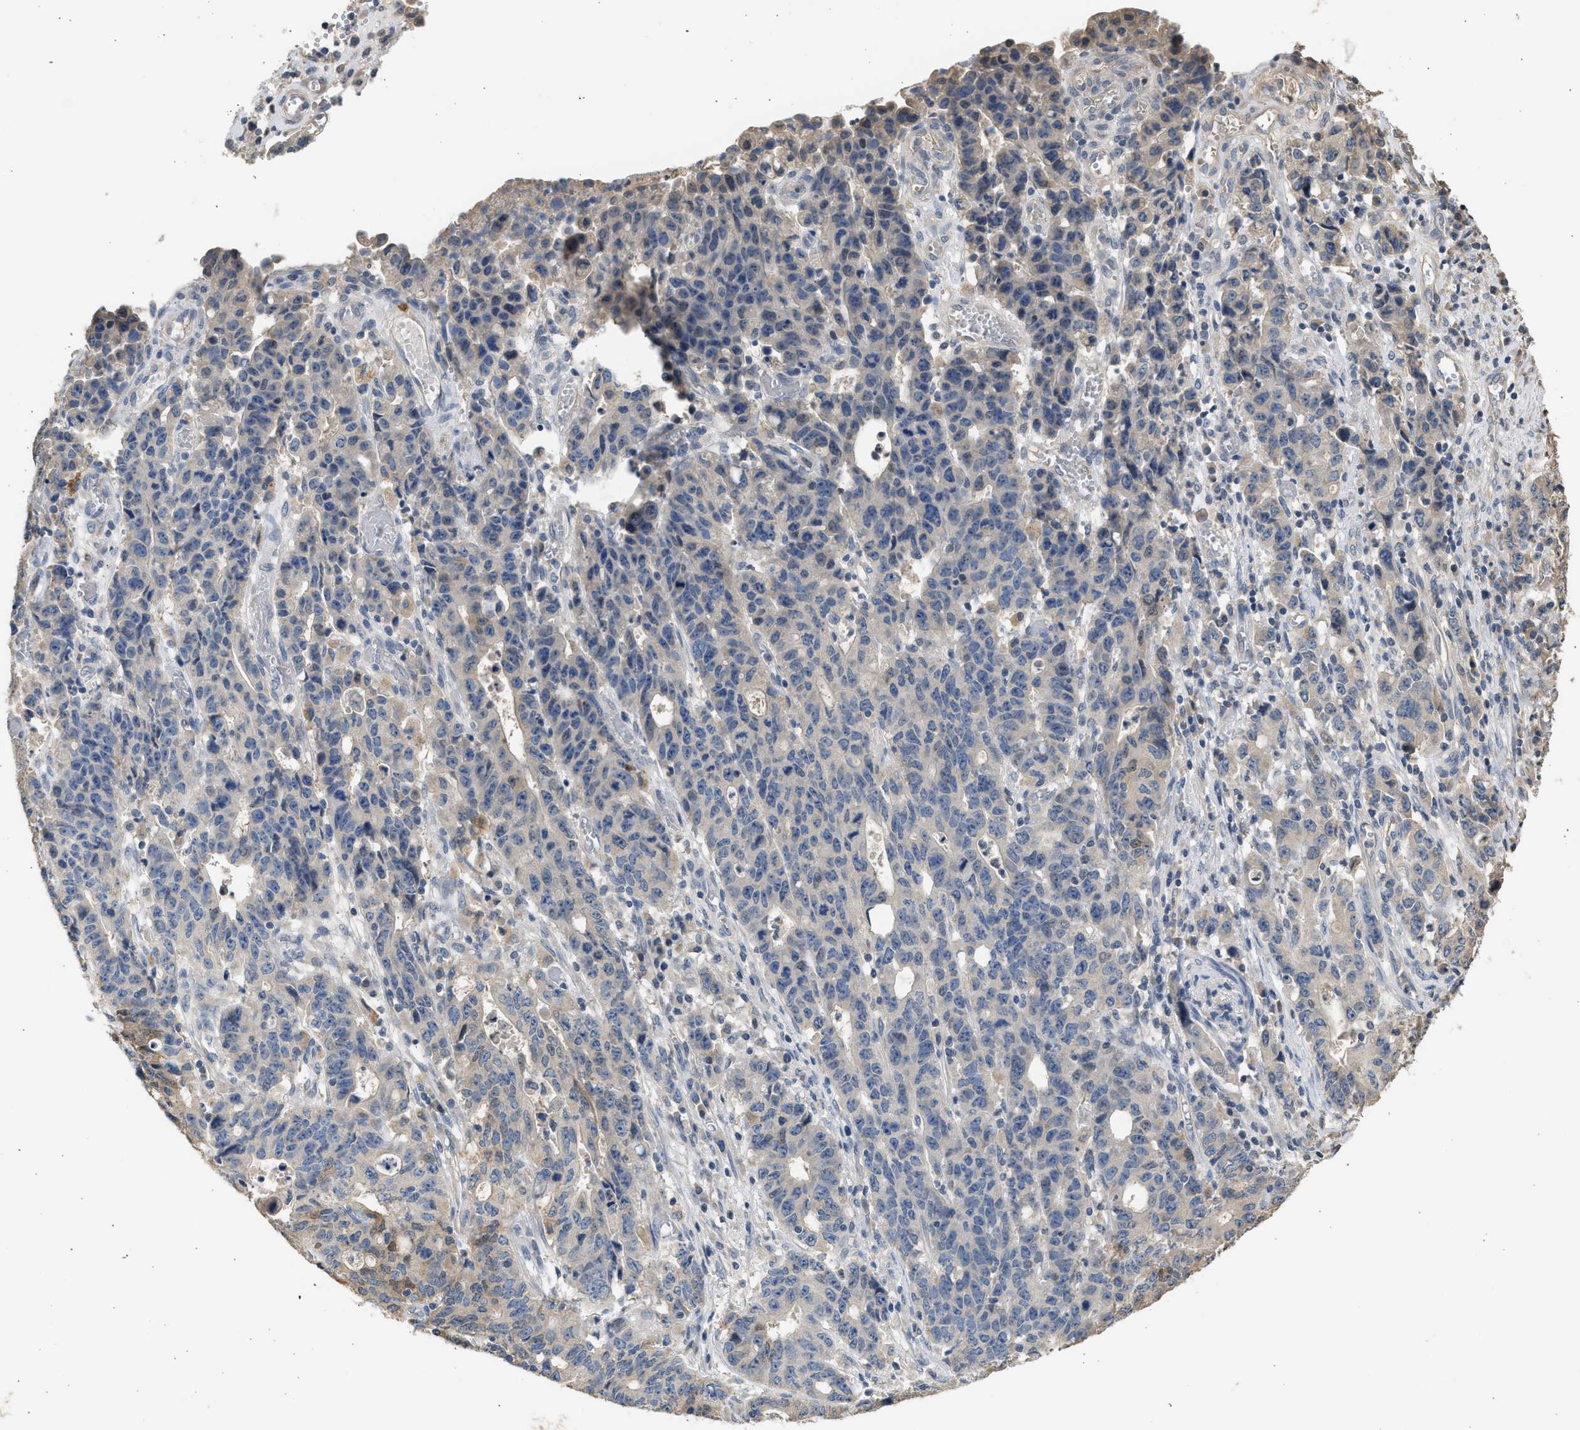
{"staining": {"intensity": "negative", "quantity": "none", "location": "none"}, "tissue": "stomach cancer", "cell_type": "Tumor cells", "image_type": "cancer", "snomed": [{"axis": "morphology", "description": "Adenocarcinoma, NOS"}, {"axis": "topography", "description": "Stomach, upper"}], "caption": "Immunohistochemistry (IHC) histopathology image of human stomach cancer (adenocarcinoma) stained for a protein (brown), which displays no staining in tumor cells.", "gene": "SULT2A1", "patient": {"sex": "male", "age": 69}}